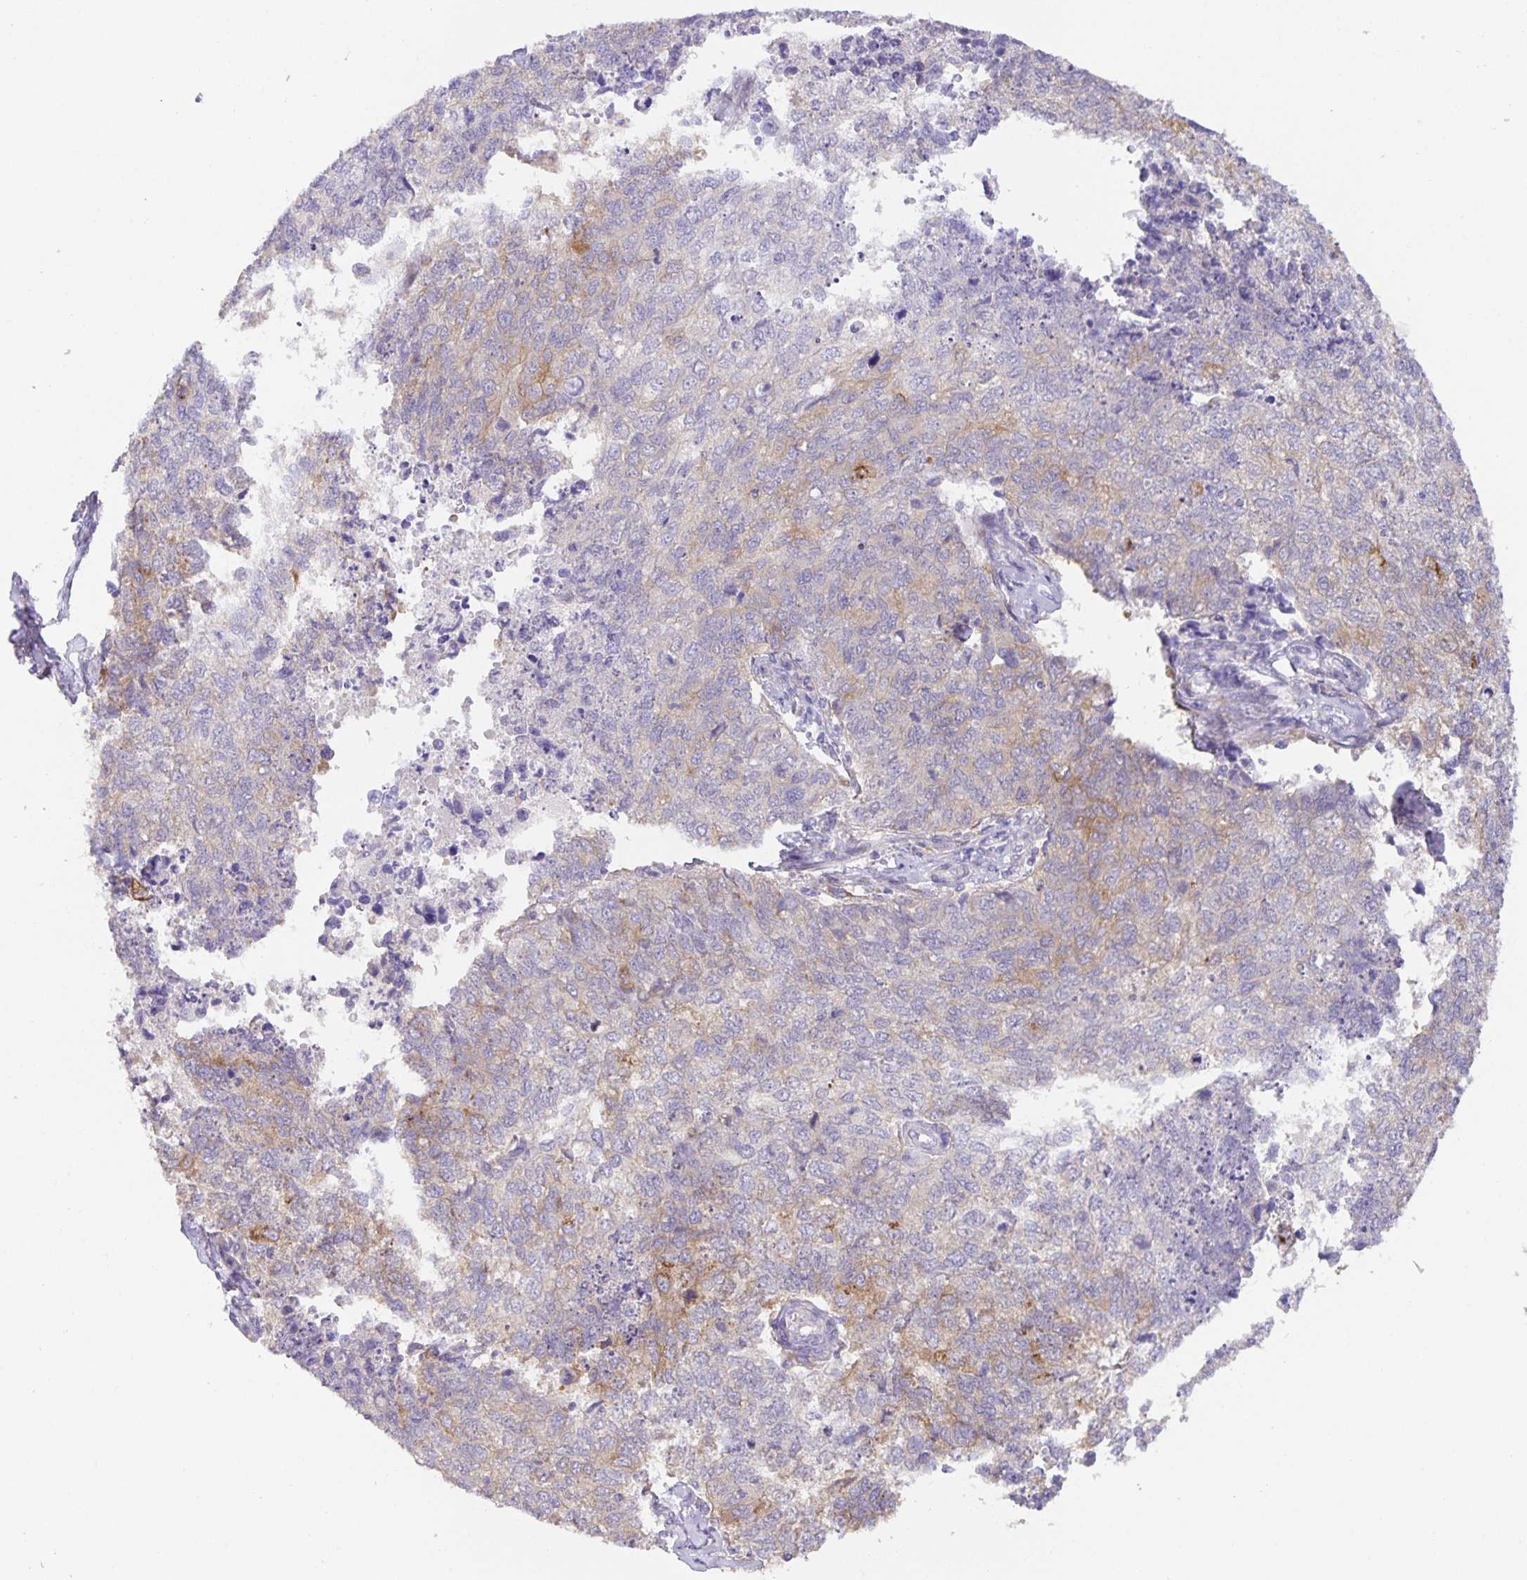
{"staining": {"intensity": "weak", "quantity": "<25%", "location": "cytoplasmic/membranous"}, "tissue": "cervical cancer", "cell_type": "Tumor cells", "image_type": "cancer", "snomed": [{"axis": "morphology", "description": "Adenocarcinoma, NOS"}, {"axis": "topography", "description": "Cervix"}], "caption": "A high-resolution micrograph shows immunohistochemistry staining of adenocarcinoma (cervical), which exhibits no significant expression in tumor cells. (Brightfield microscopy of DAB (3,3'-diaminobenzidine) immunohistochemistry (IHC) at high magnification).", "gene": "PRR36", "patient": {"sex": "female", "age": 63}}